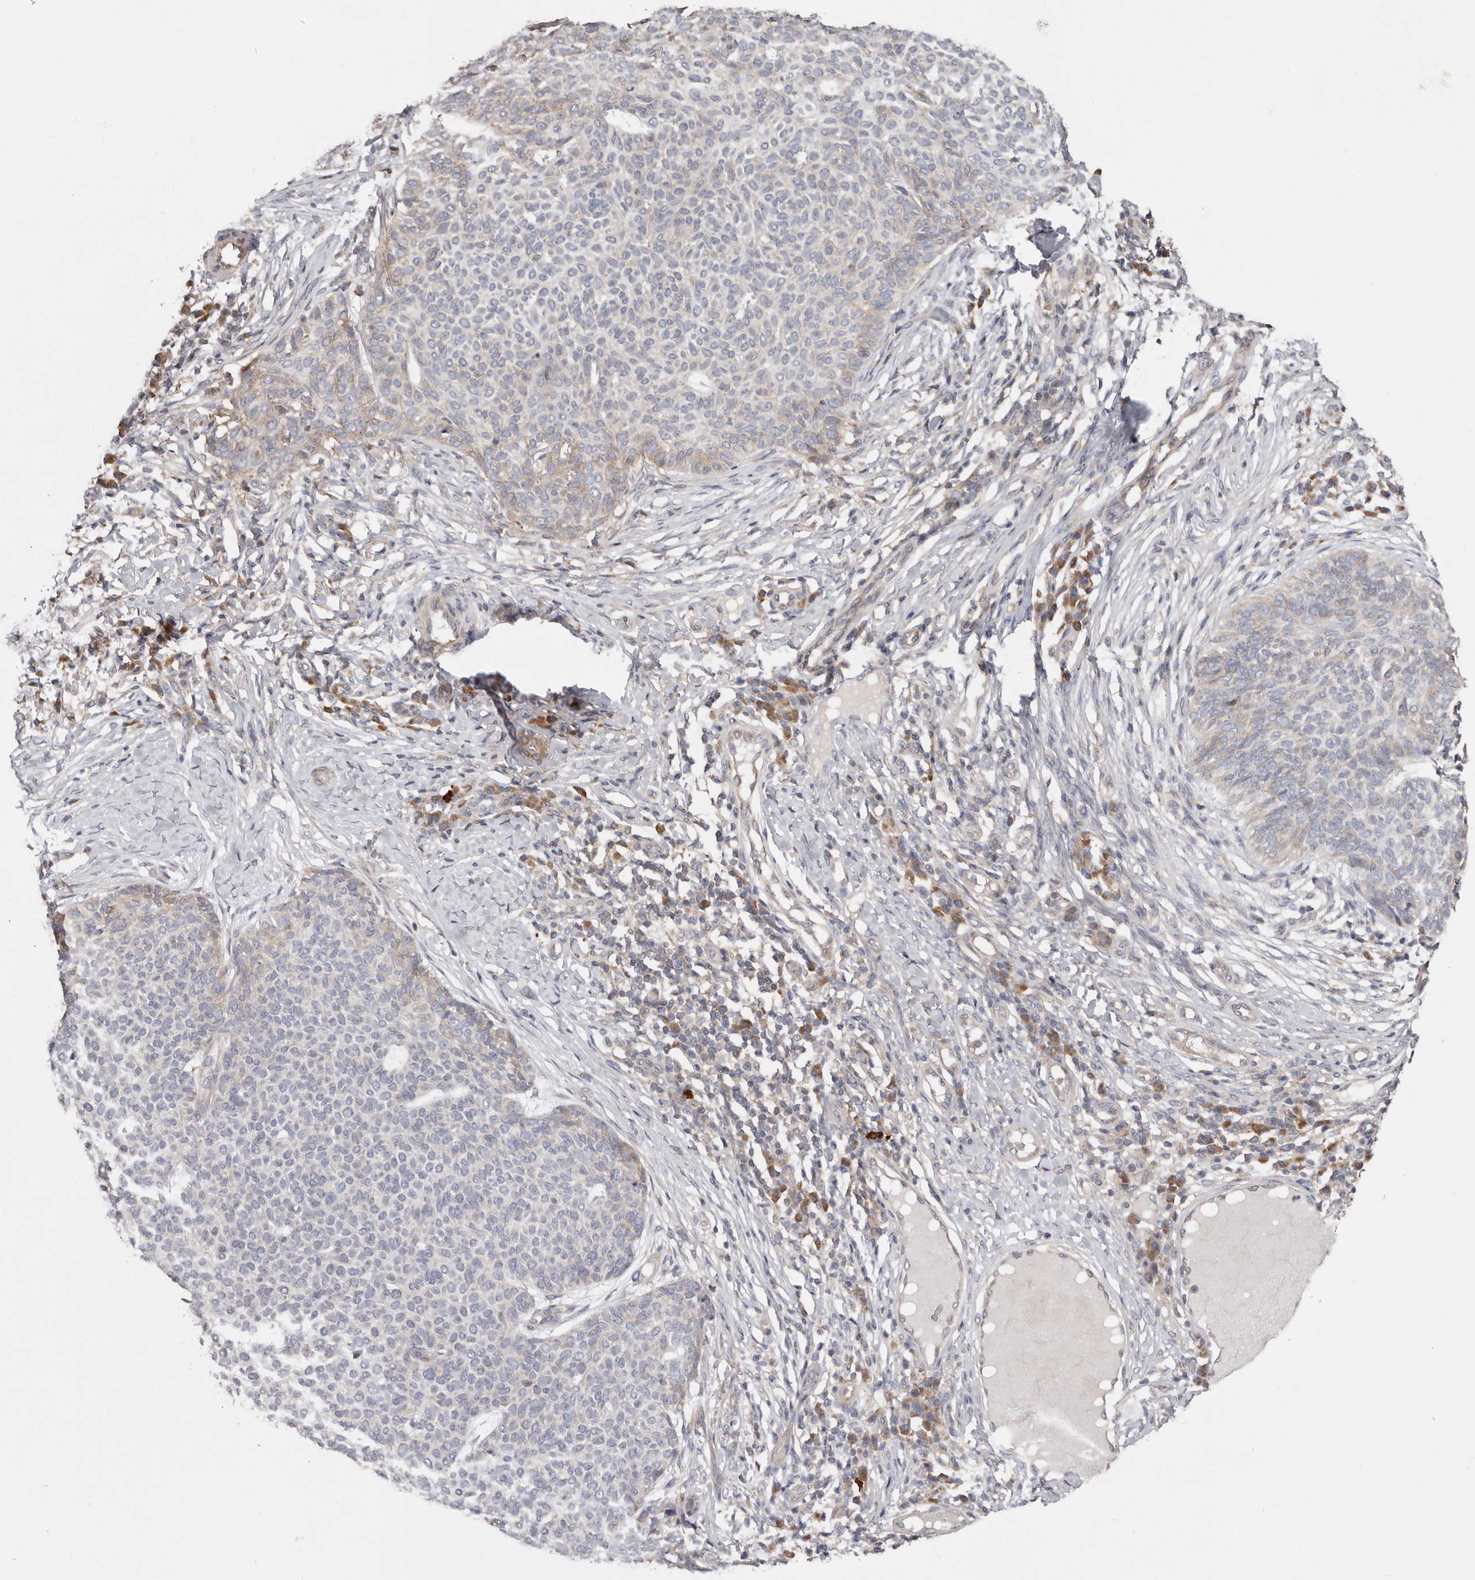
{"staining": {"intensity": "negative", "quantity": "none", "location": "none"}, "tissue": "skin cancer", "cell_type": "Tumor cells", "image_type": "cancer", "snomed": [{"axis": "morphology", "description": "Normal tissue, NOS"}, {"axis": "morphology", "description": "Basal cell carcinoma"}, {"axis": "topography", "description": "Skin"}], "caption": "Immunohistochemical staining of skin basal cell carcinoma reveals no significant staining in tumor cells.", "gene": "TMUB1", "patient": {"sex": "male", "age": 50}}